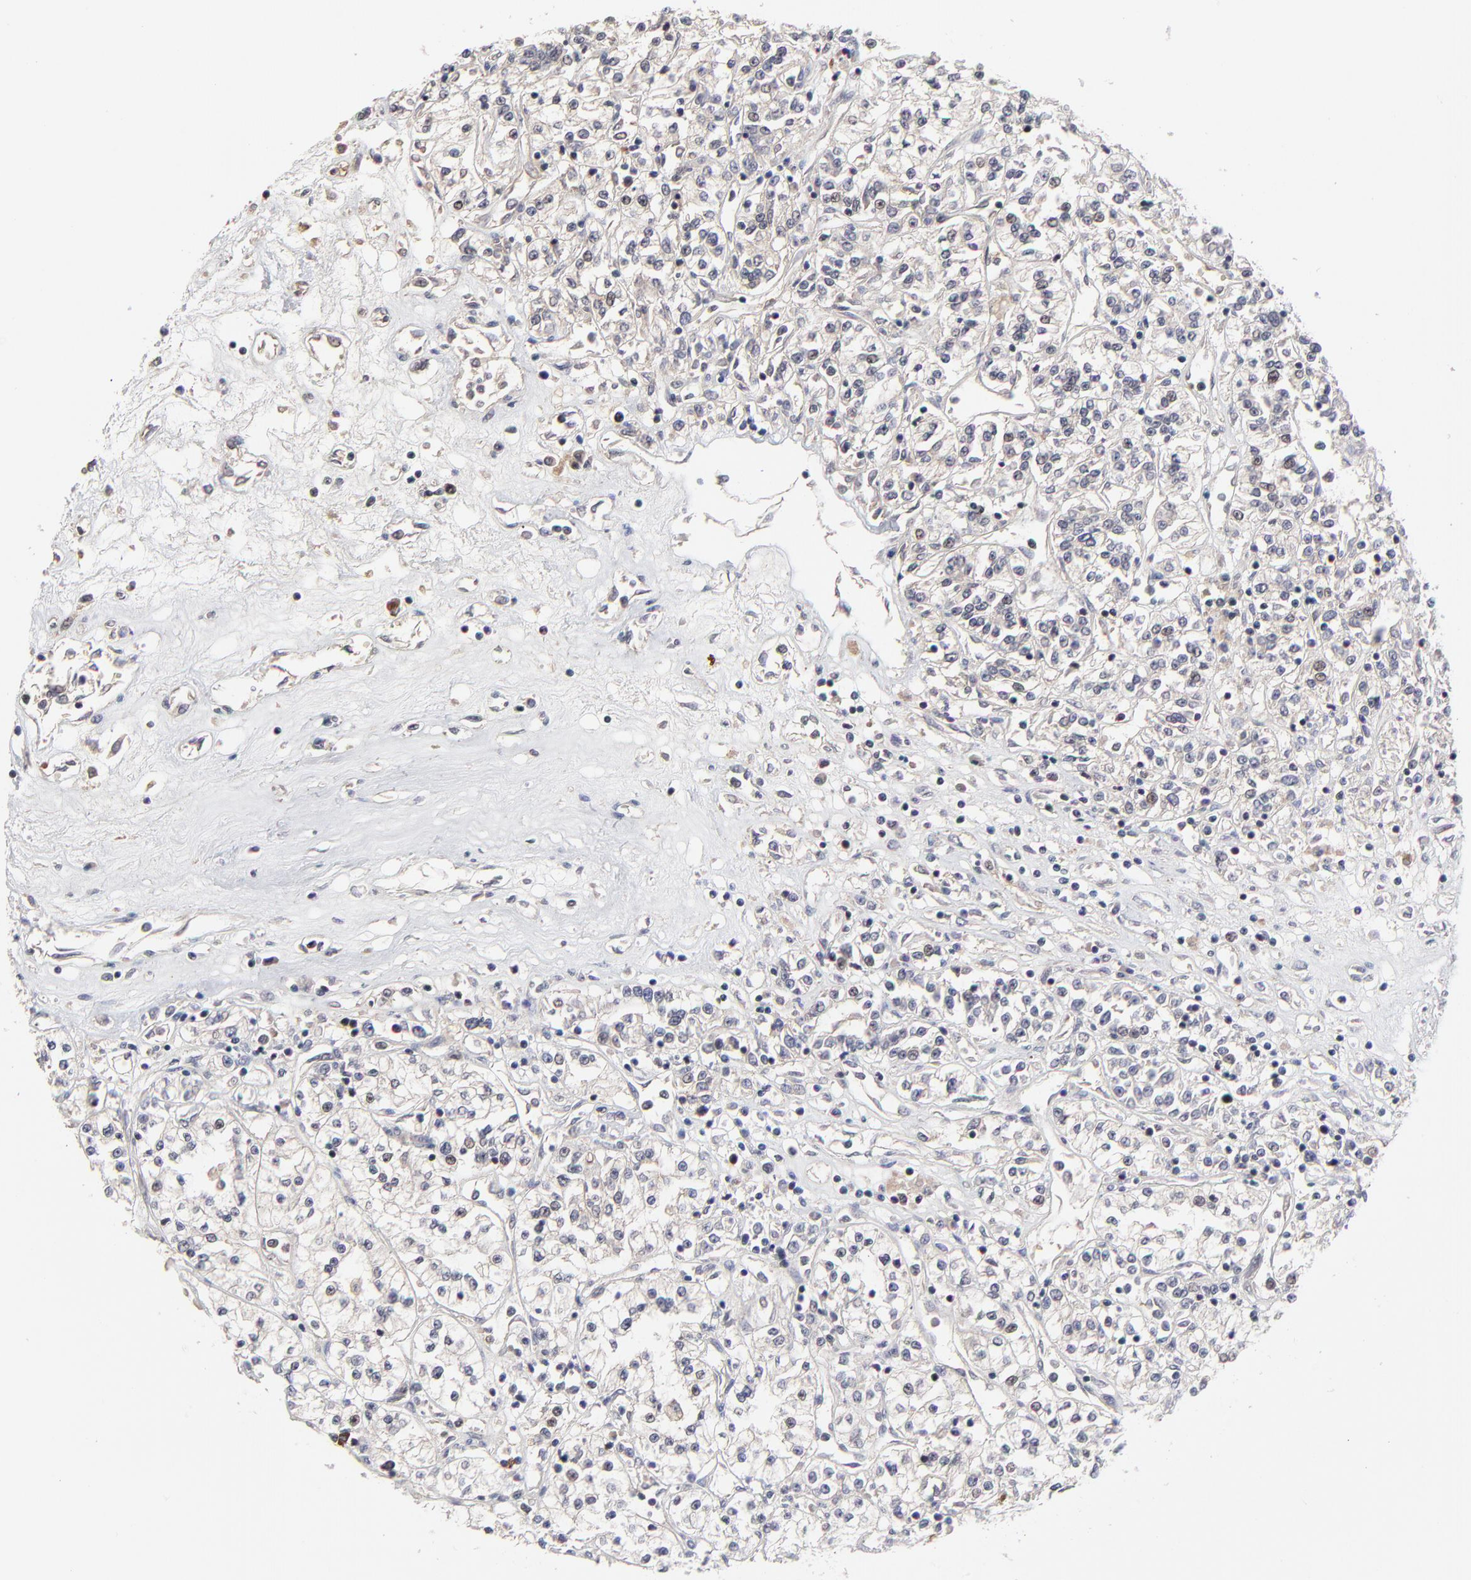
{"staining": {"intensity": "negative", "quantity": "none", "location": "none"}, "tissue": "renal cancer", "cell_type": "Tumor cells", "image_type": "cancer", "snomed": [{"axis": "morphology", "description": "Adenocarcinoma, NOS"}, {"axis": "topography", "description": "Kidney"}], "caption": "Tumor cells show no significant protein staining in renal adenocarcinoma.", "gene": "FRMD8", "patient": {"sex": "female", "age": 76}}